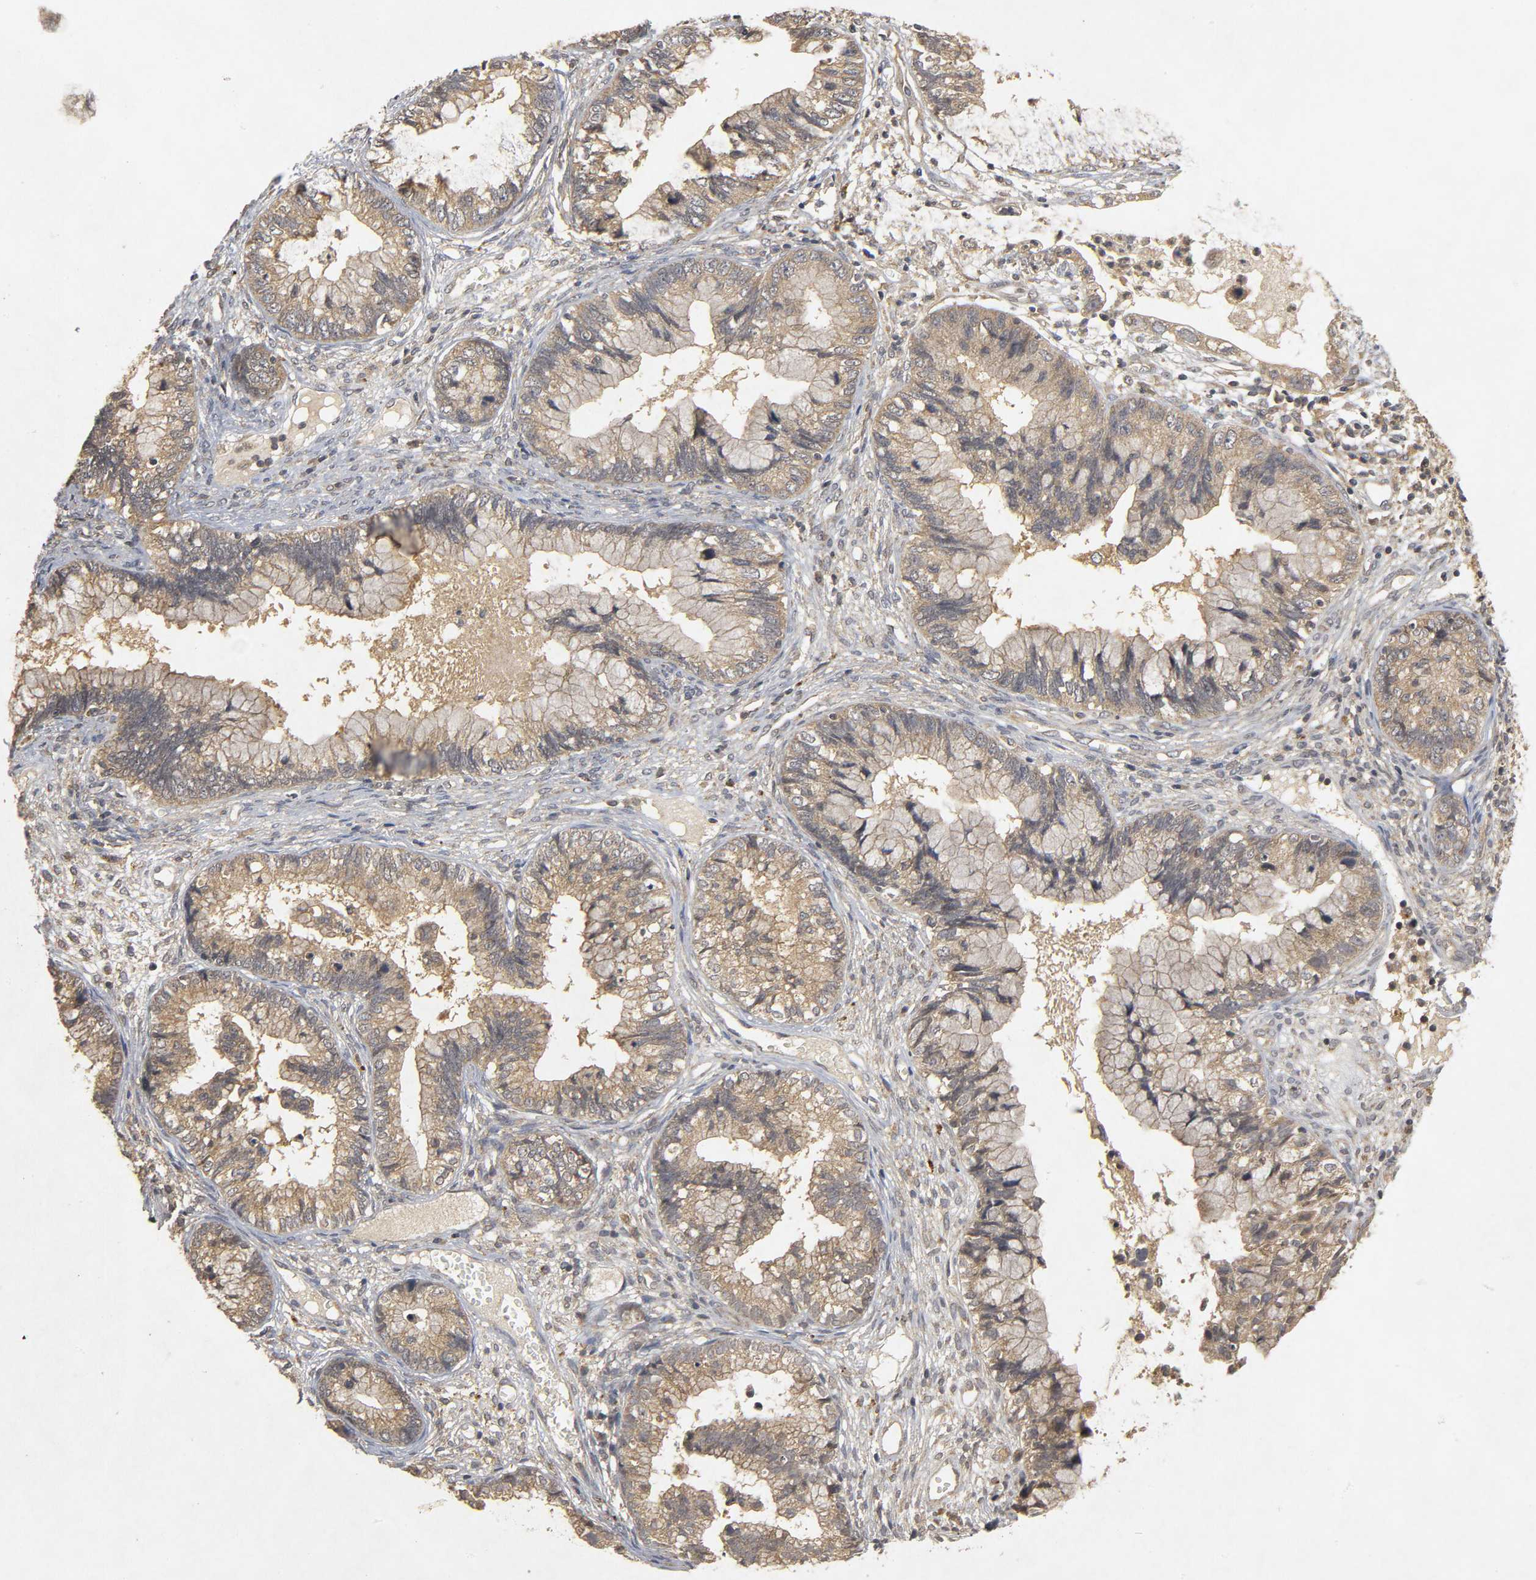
{"staining": {"intensity": "weak", "quantity": ">75%", "location": "cytoplasmic/membranous"}, "tissue": "cervical cancer", "cell_type": "Tumor cells", "image_type": "cancer", "snomed": [{"axis": "morphology", "description": "Adenocarcinoma, NOS"}, {"axis": "topography", "description": "Cervix"}], "caption": "There is low levels of weak cytoplasmic/membranous positivity in tumor cells of cervical adenocarcinoma, as demonstrated by immunohistochemical staining (brown color).", "gene": "TRAF6", "patient": {"sex": "female", "age": 44}}